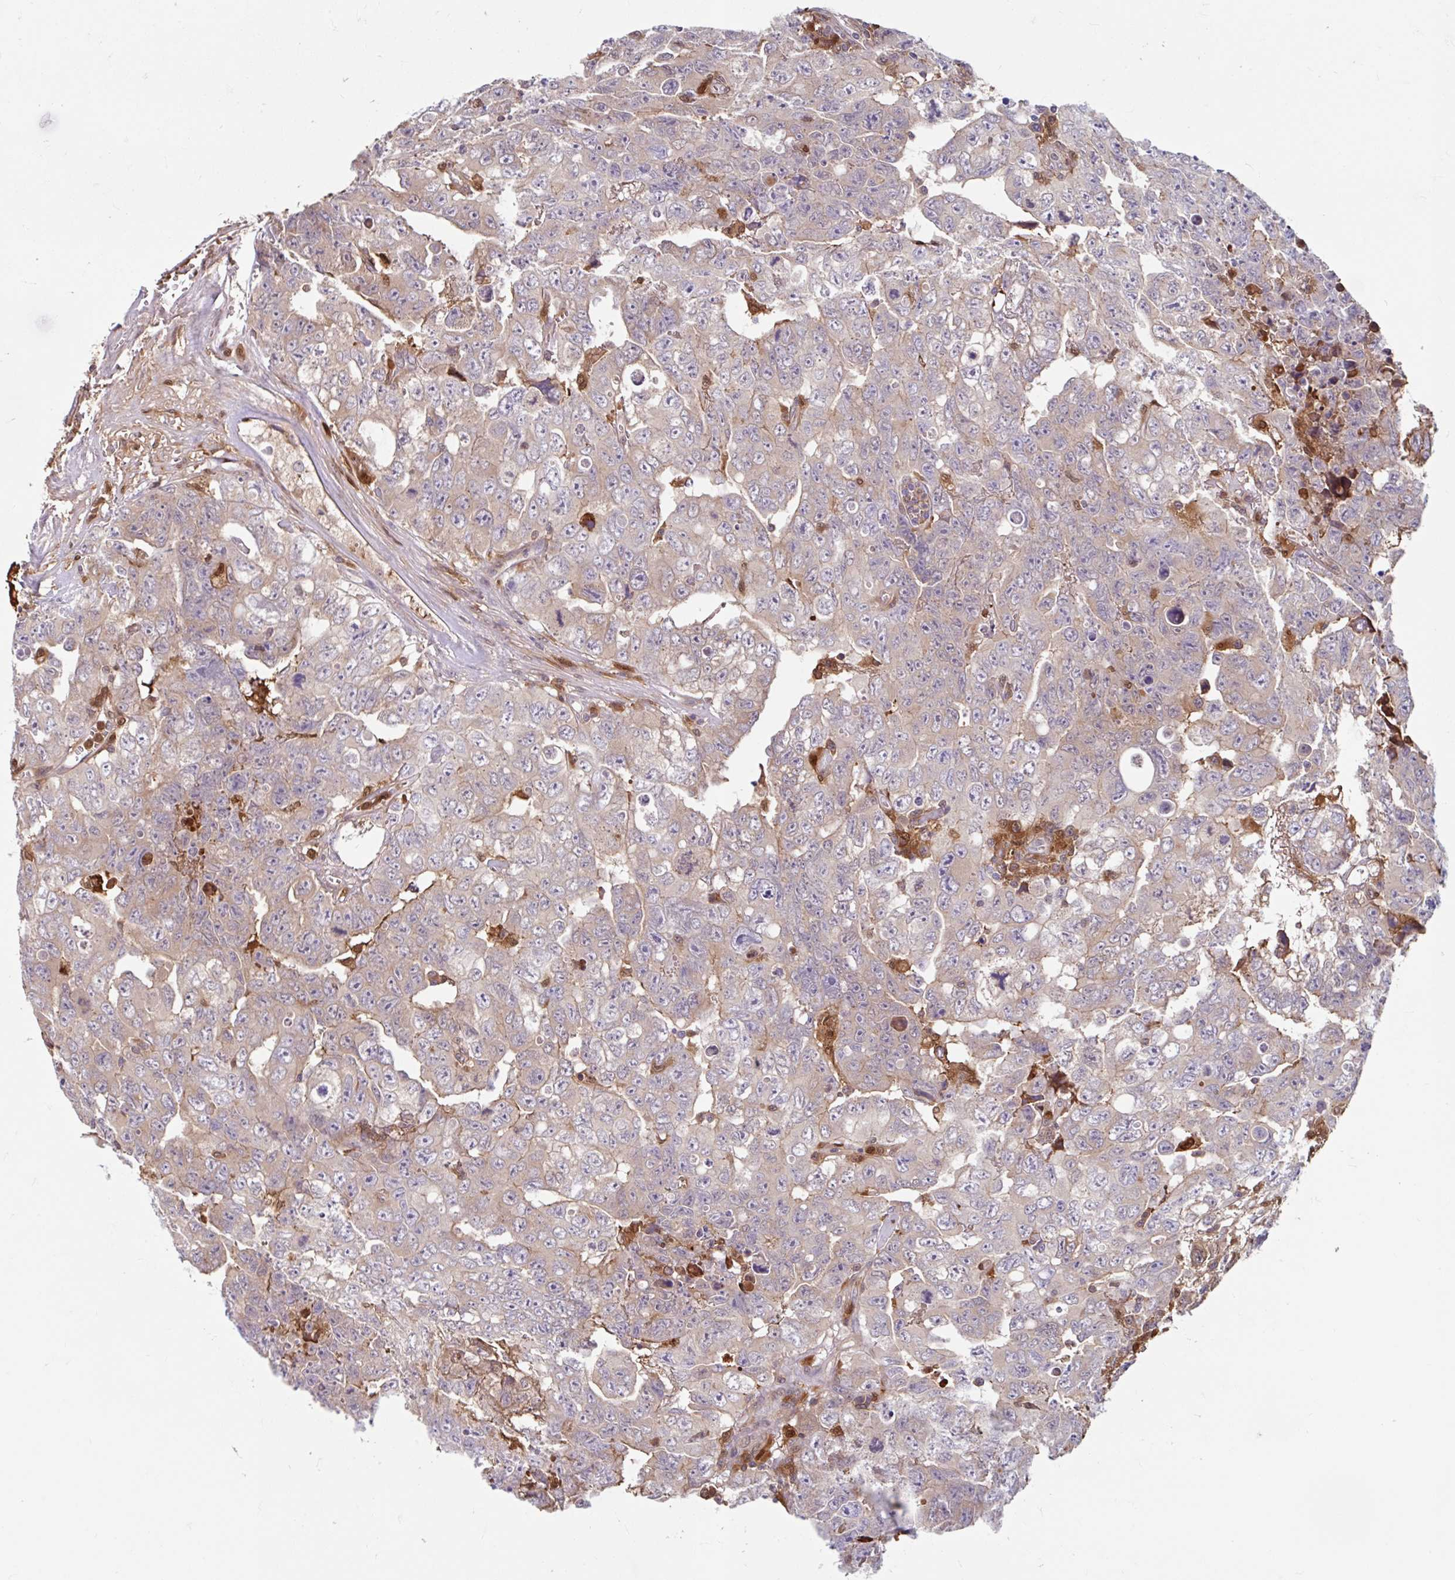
{"staining": {"intensity": "weak", "quantity": ">75%", "location": "cytoplasmic/membranous"}, "tissue": "testis cancer", "cell_type": "Tumor cells", "image_type": "cancer", "snomed": [{"axis": "morphology", "description": "Carcinoma, Embryonal, NOS"}, {"axis": "topography", "description": "Testis"}], "caption": "A photomicrograph of human testis cancer (embryonal carcinoma) stained for a protein exhibits weak cytoplasmic/membranous brown staining in tumor cells. The protein is stained brown, and the nuclei are stained in blue (DAB (3,3'-diaminobenzidine) IHC with brightfield microscopy, high magnification).", "gene": "BLVRA", "patient": {"sex": "male", "age": 24}}